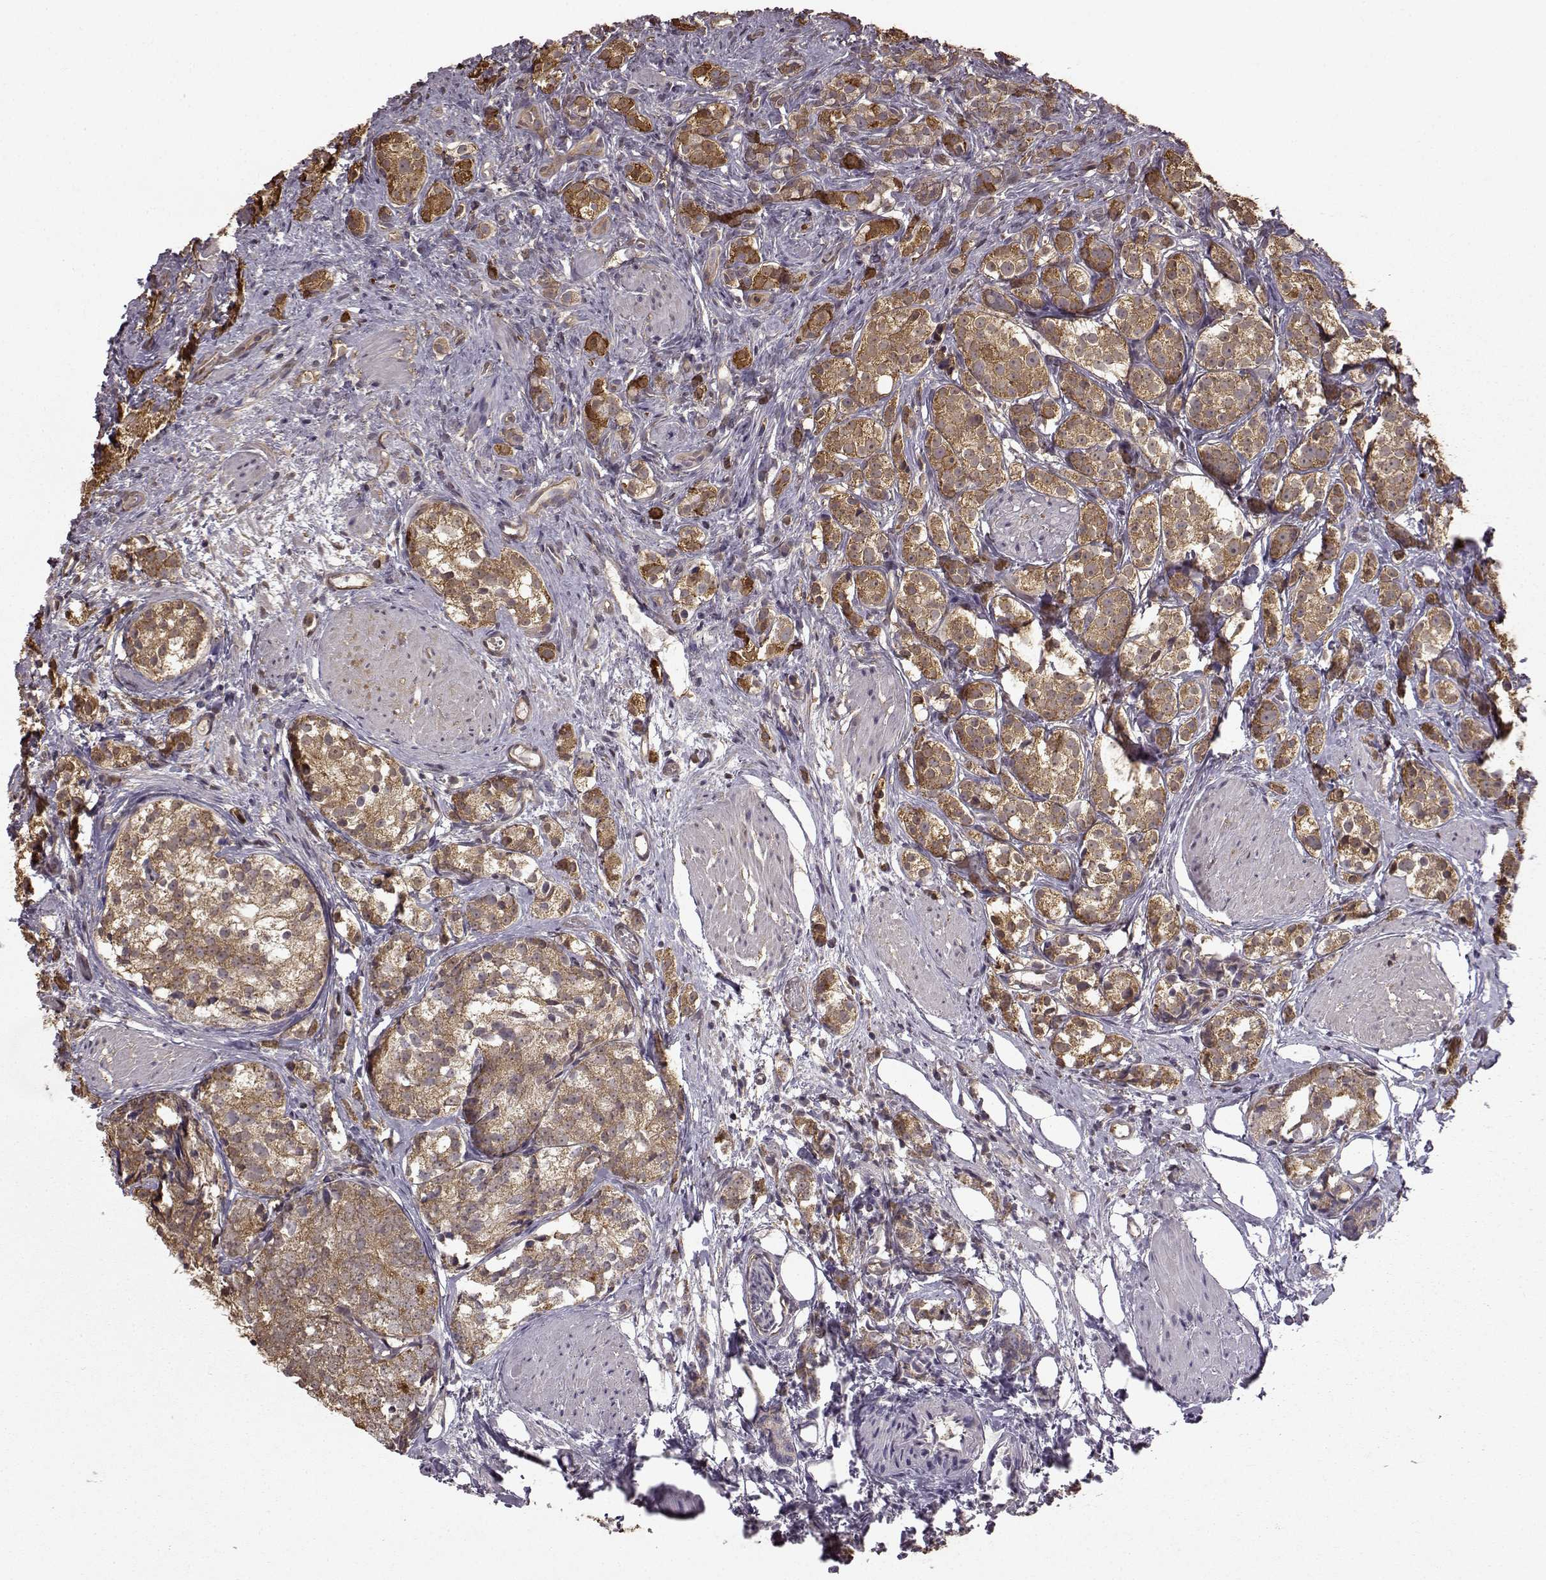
{"staining": {"intensity": "moderate", "quantity": ">75%", "location": "cytoplasmic/membranous"}, "tissue": "prostate cancer", "cell_type": "Tumor cells", "image_type": "cancer", "snomed": [{"axis": "morphology", "description": "Adenocarcinoma, High grade"}, {"axis": "topography", "description": "Prostate"}], "caption": "An image showing moderate cytoplasmic/membranous positivity in approximately >75% of tumor cells in prostate adenocarcinoma (high-grade), as visualized by brown immunohistochemical staining.", "gene": "NME1-NME2", "patient": {"sex": "male", "age": 53}}